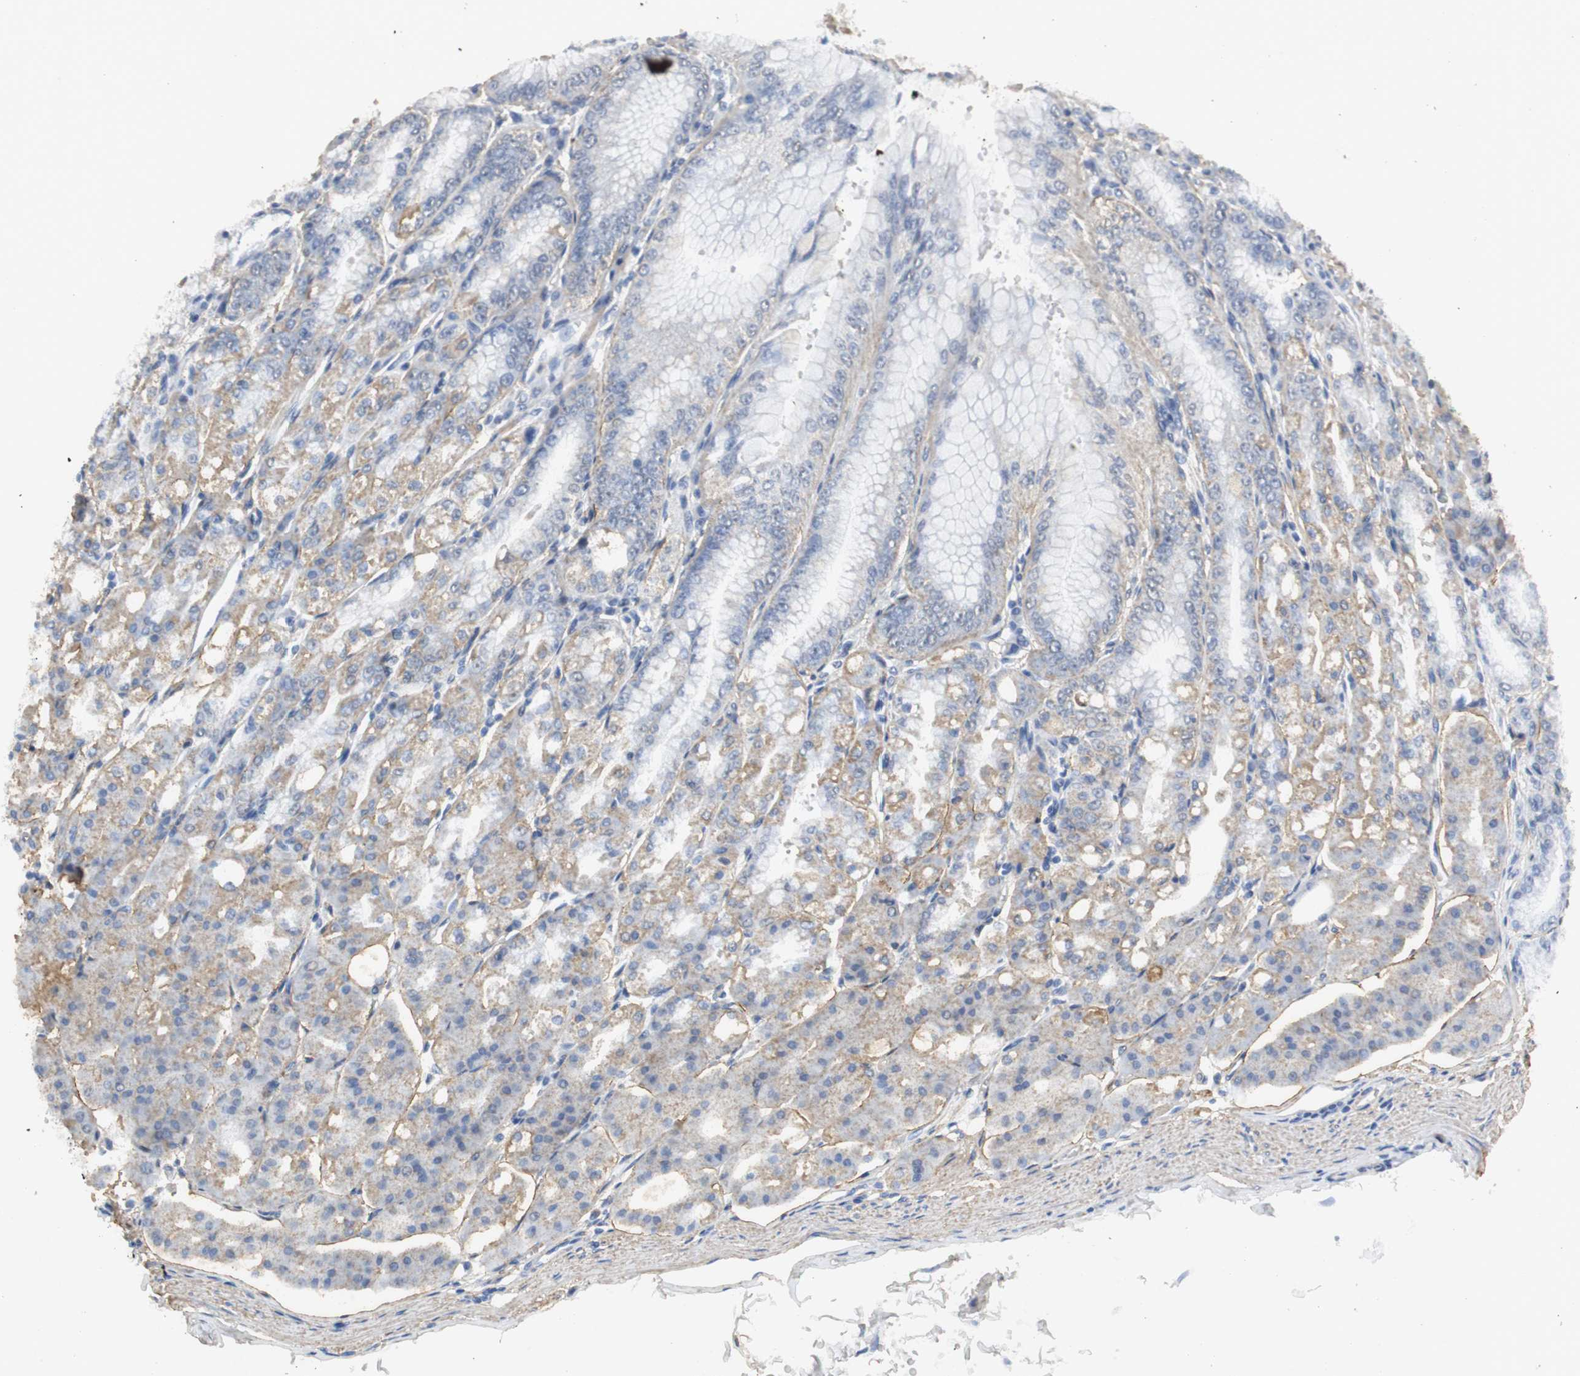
{"staining": {"intensity": "moderate", "quantity": "25%-75%", "location": "cytoplasmic/membranous"}, "tissue": "stomach", "cell_type": "Glandular cells", "image_type": "normal", "snomed": [{"axis": "morphology", "description": "Normal tissue, NOS"}, {"axis": "topography", "description": "Stomach, lower"}], "caption": "A brown stain labels moderate cytoplasmic/membranous positivity of a protein in glandular cells of normal human stomach.", "gene": "NNT", "patient": {"sex": "male", "age": 71}}